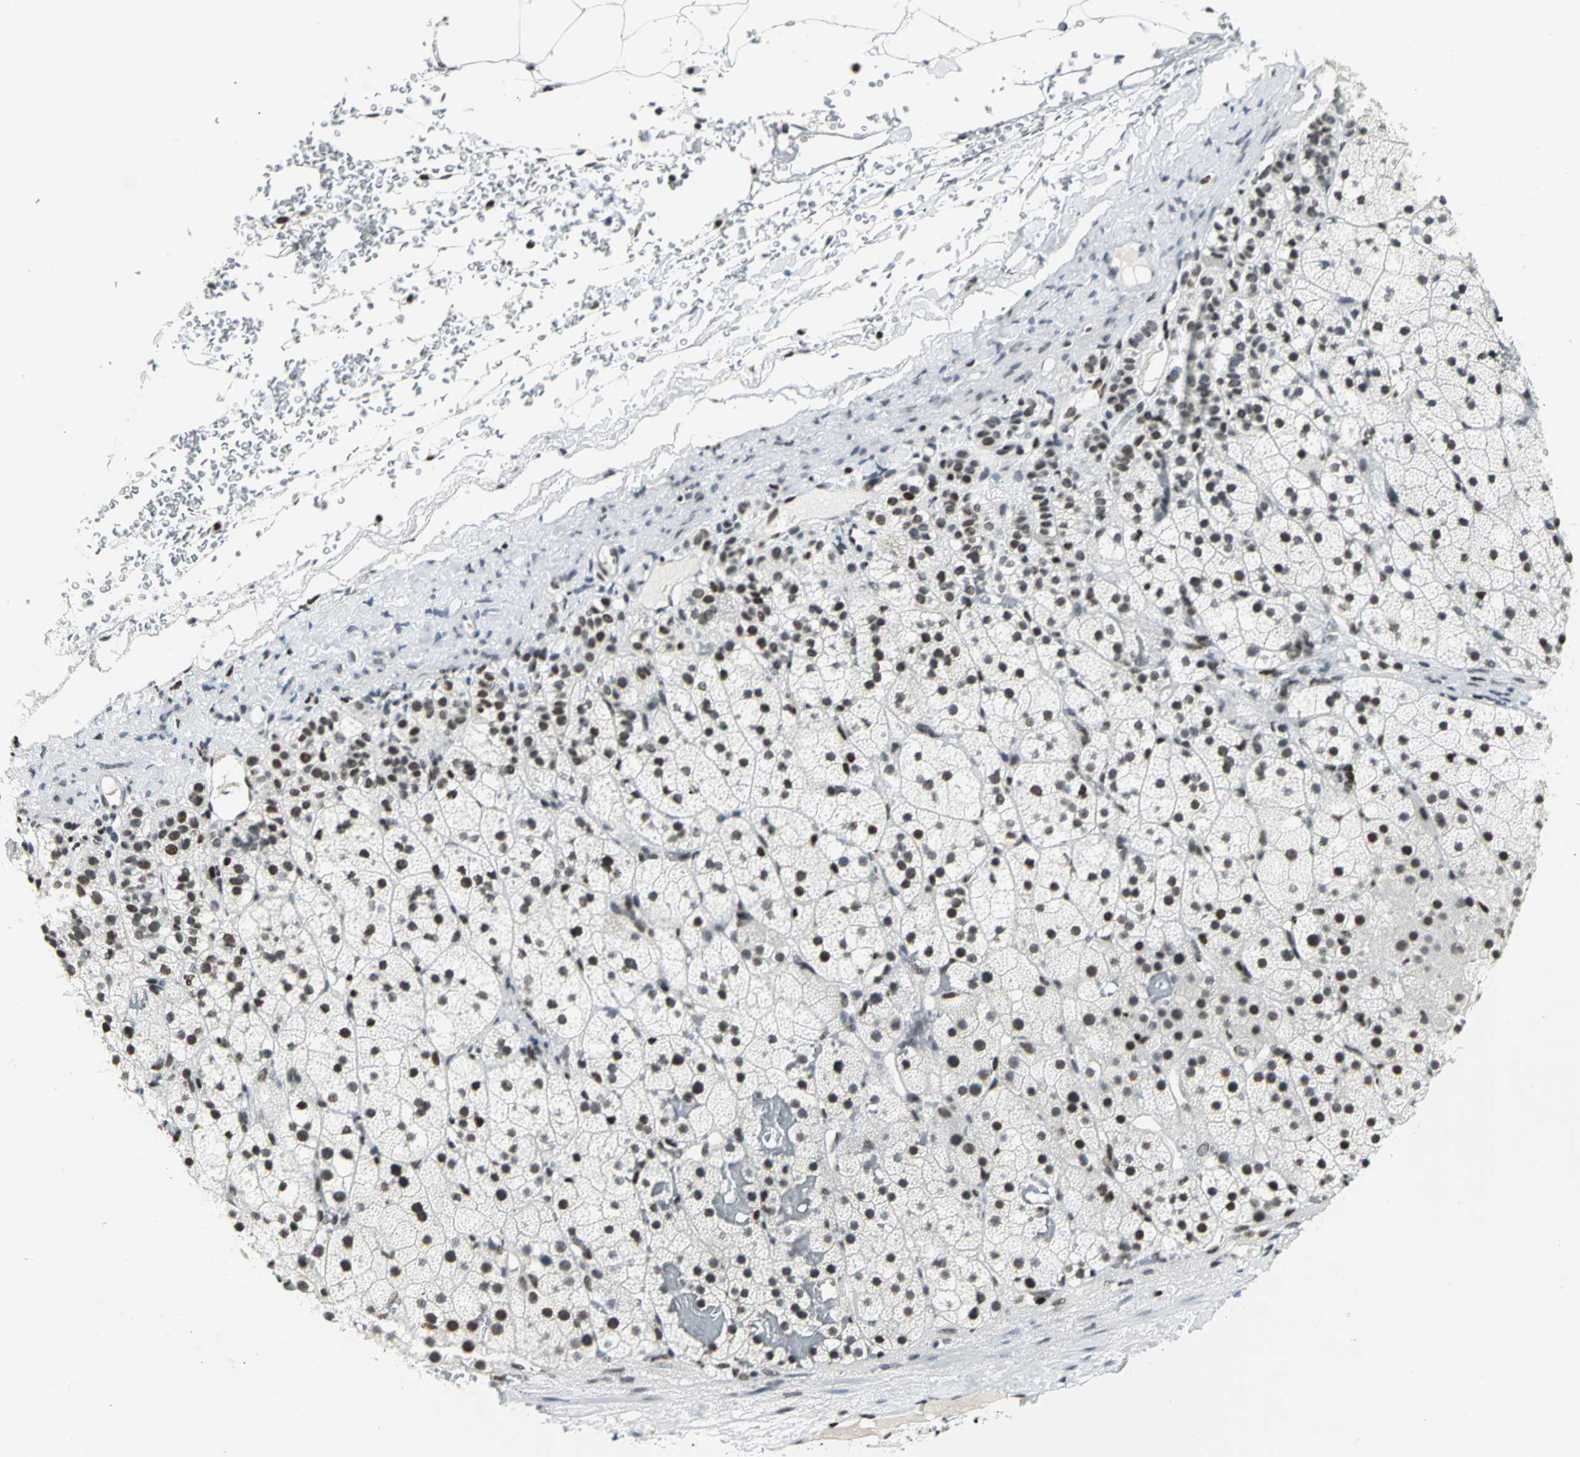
{"staining": {"intensity": "strong", "quantity": ">75%", "location": "nuclear"}, "tissue": "adrenal gland", "cell_type": "Glandular cells", "image_type": "normal", "snomed": [{"axis": "morphology", "description": "Normal tissue, NOS"}, {"axis": "topography", "description": "Adrenal gland"}], "caption": "Immunohistochemical staining of normal human adrenal gland displays >75% levels of strong nuclear protein positivity in approximately >75% of glandular cells.", "gene": "HNRNPD", "patient": {"sex": "male", "age": 35}}